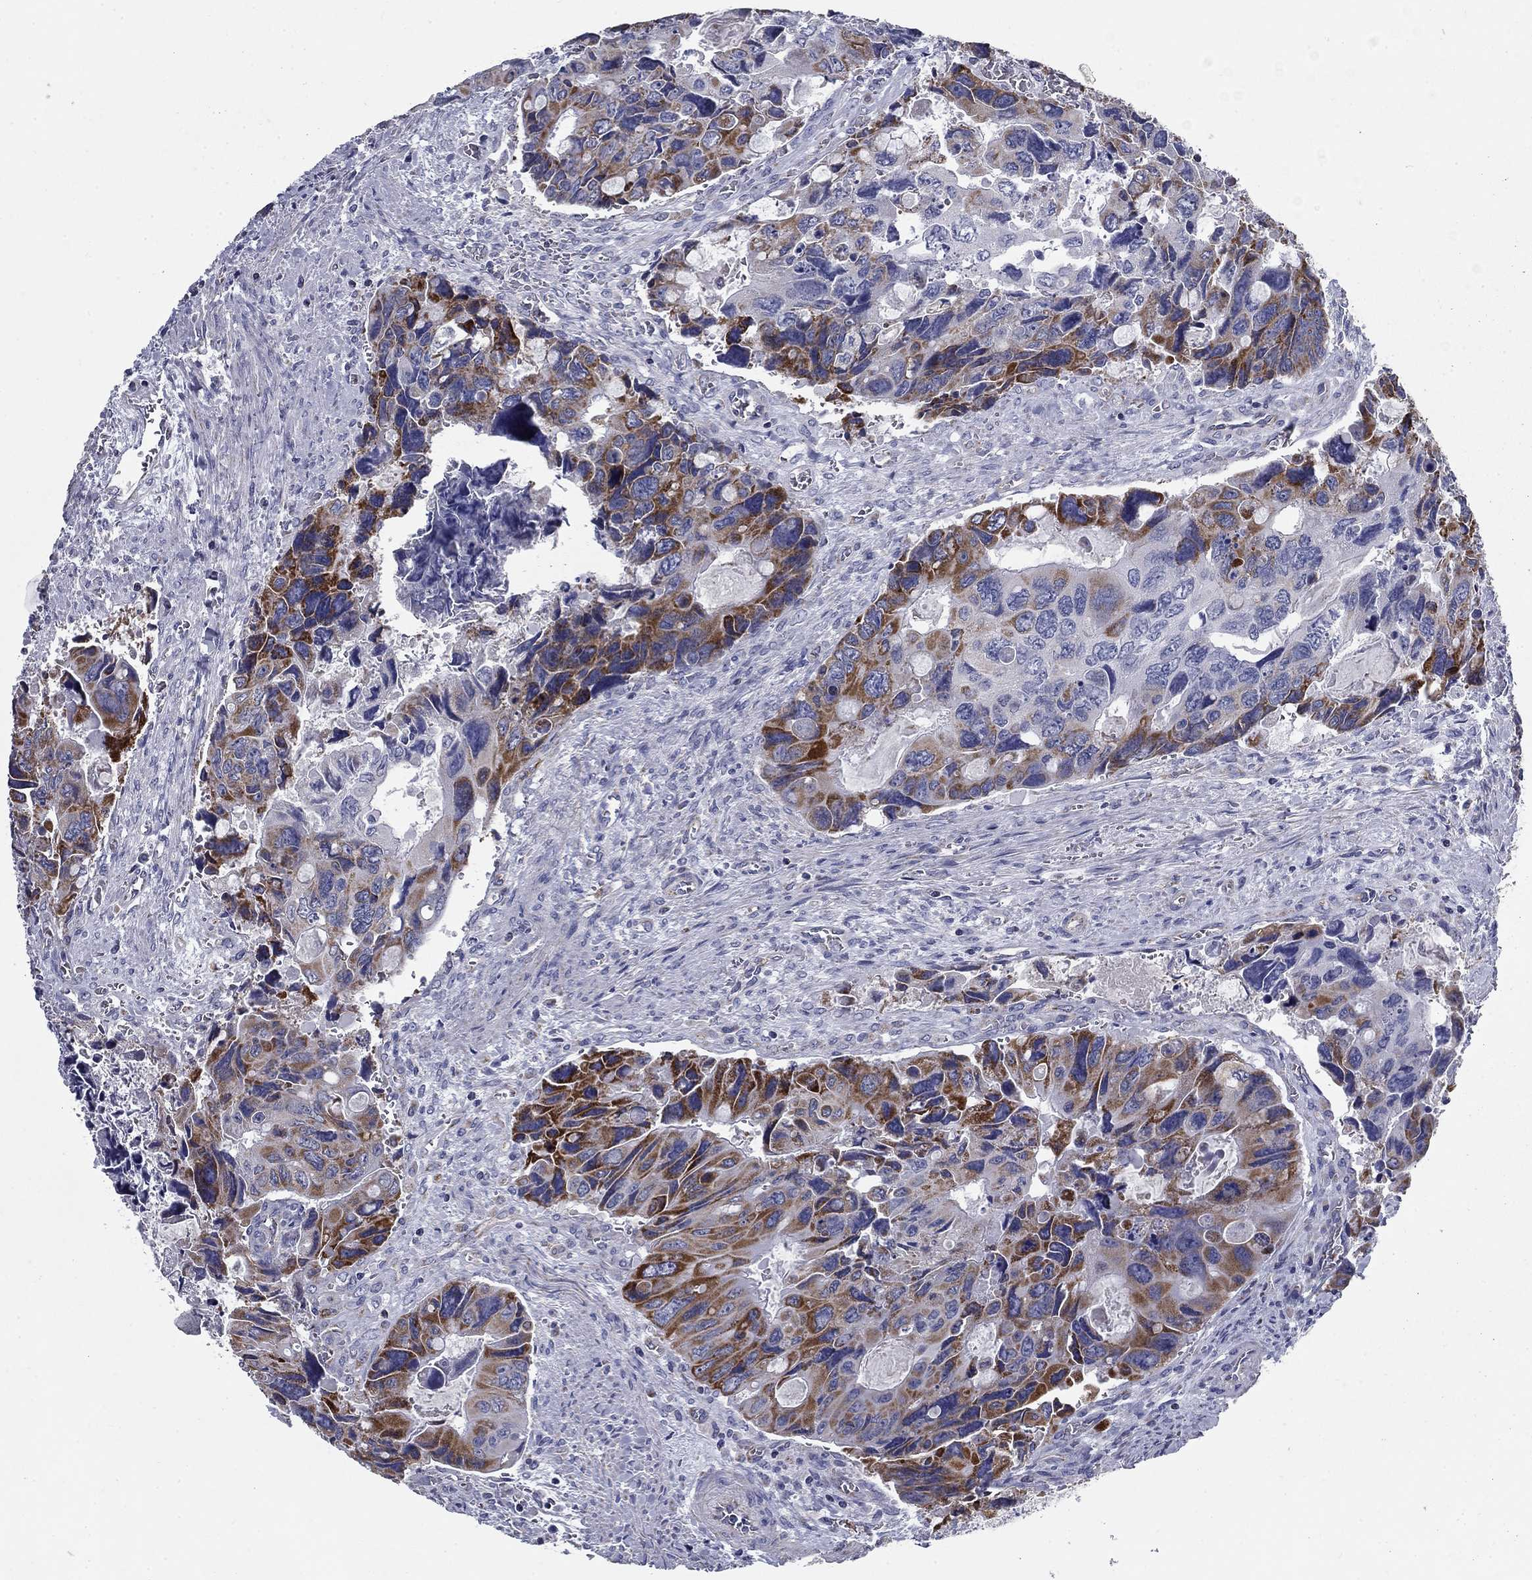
{"staining": {"intensity": "moderate", "quantity": "25%-75%", "location": "cytoplasmic/membranous"}, "tissue": "colorectal cancer", "cell_type": "Tumor cells", "image_type": "cancer", "snomed": [{"axis": "morphology", "description": "Adenocarcinoma, NOS"}, {"axis": "topography", "description": "Rectum"}], "caption": "About 25%-75% of tumor cells in human colorectal cancer reveal moderate cytoplasmic/membranous protein positivity as visualized by brown immunohistochemical staining.", "gene": "NDUFA4L2", "patient": {"sex": "male", "age": 62}}